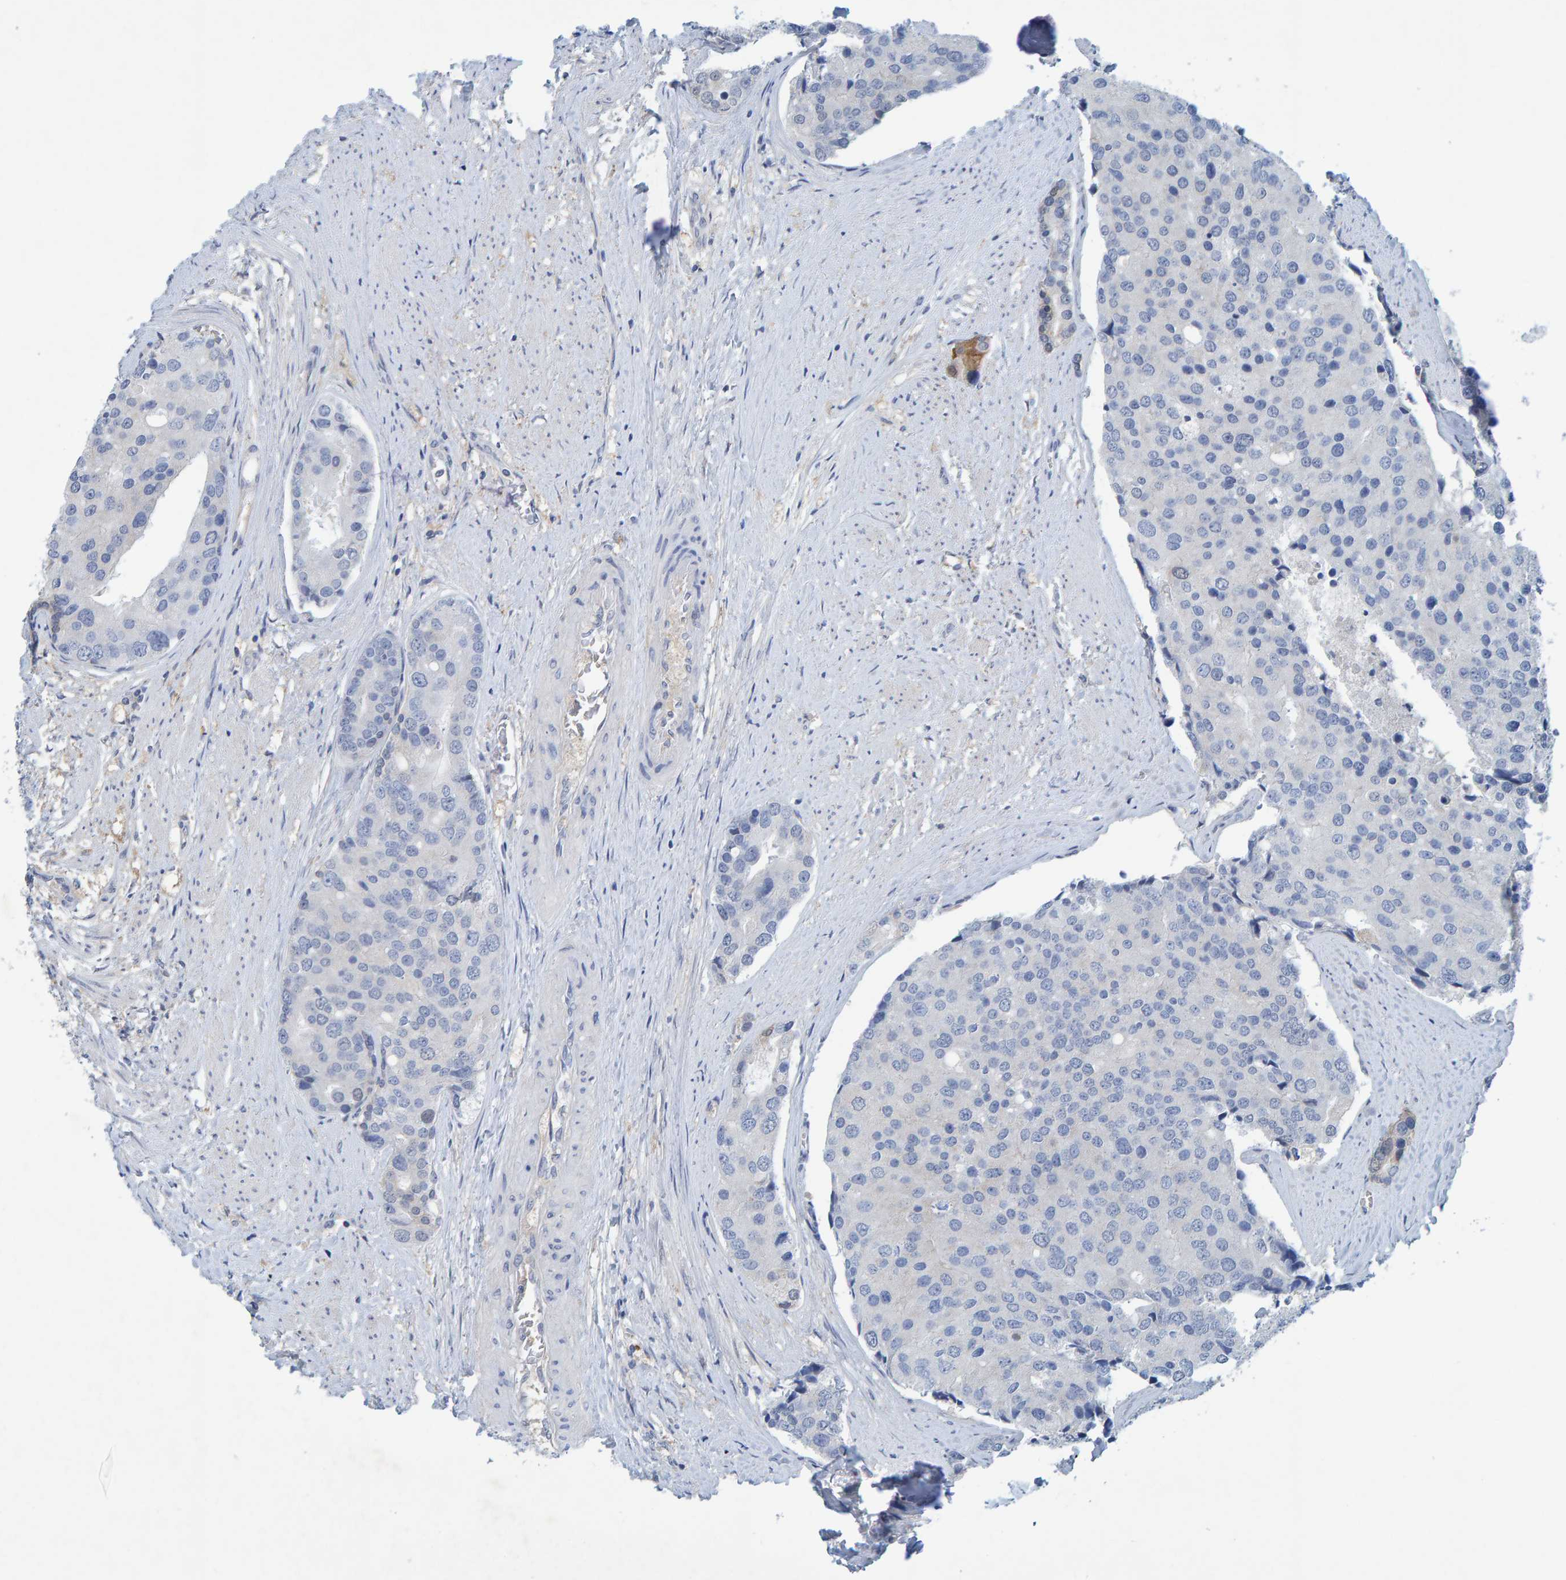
{"staining": {"intensity": "negative", "quantity": "none", "location": "none"}, "tissue": "prostate cancer", "cell_type": "Tumor cells", "image_type": "cancer", "snomed": [{"axis": "morphology", "description": "Adenocarcinoma, High grade"}, {"axis": "topography", "description": "Prostate"}], "caption": "DAB immunohistochemical staining of human prostate cancer shows no significant expression in tumor cells. (Brightfield microscopy of DAB immunohistochemistry (IHC) at high magnification).", "gene": "ALAD", "patient": {"sex": "male", "age": 50}}